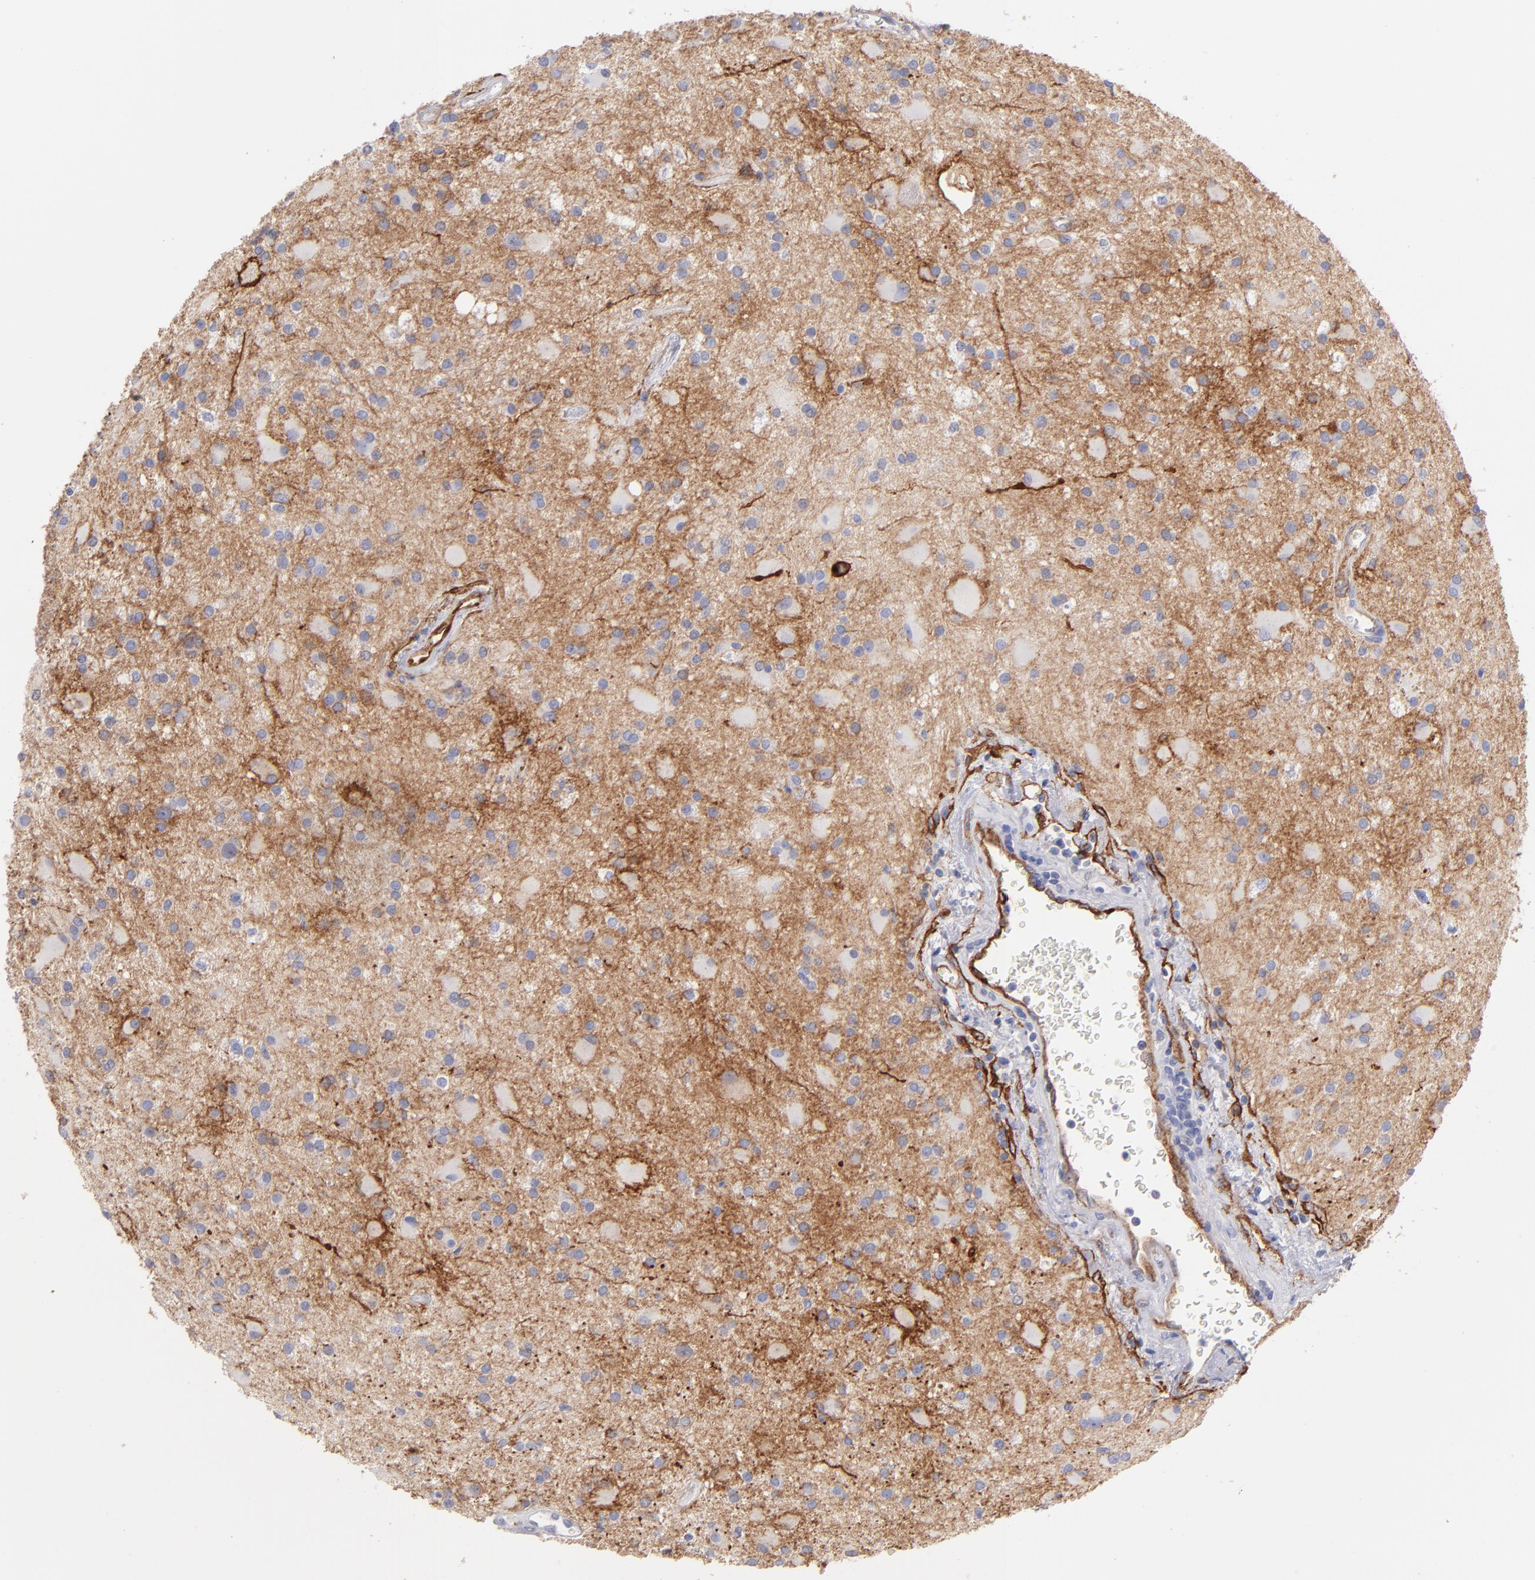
{"staining": {"intensity": "moderate", "quantity": ">75%", "location": "cytoplasmic/membranous"}, "tissue": "glioma", "cell_type": "Tumor cells", "image_type": "cancer", "snomed": [{"axis": "morphology", "description": "Glioma, malignant, Low grade"}, {"axis": "topography", "description": "Brain"}], "caption": "Immunohistochemistry (IHC) staining of low-grade glioma (malignant), which demonstrates medium levels of moderate cytoplasmic/membranous expression in approximately >75% of tumor cells indicating moderate cytoplasmic/membranous protein expression. The staining was performed using DAB (3,3'-diaminobenzidine) (brown) for protein detection and nuclei were counterstained in hematoxylin (blue).", "gene": "AHNAK2", "patient": {"sex": "male", "age": 58}}